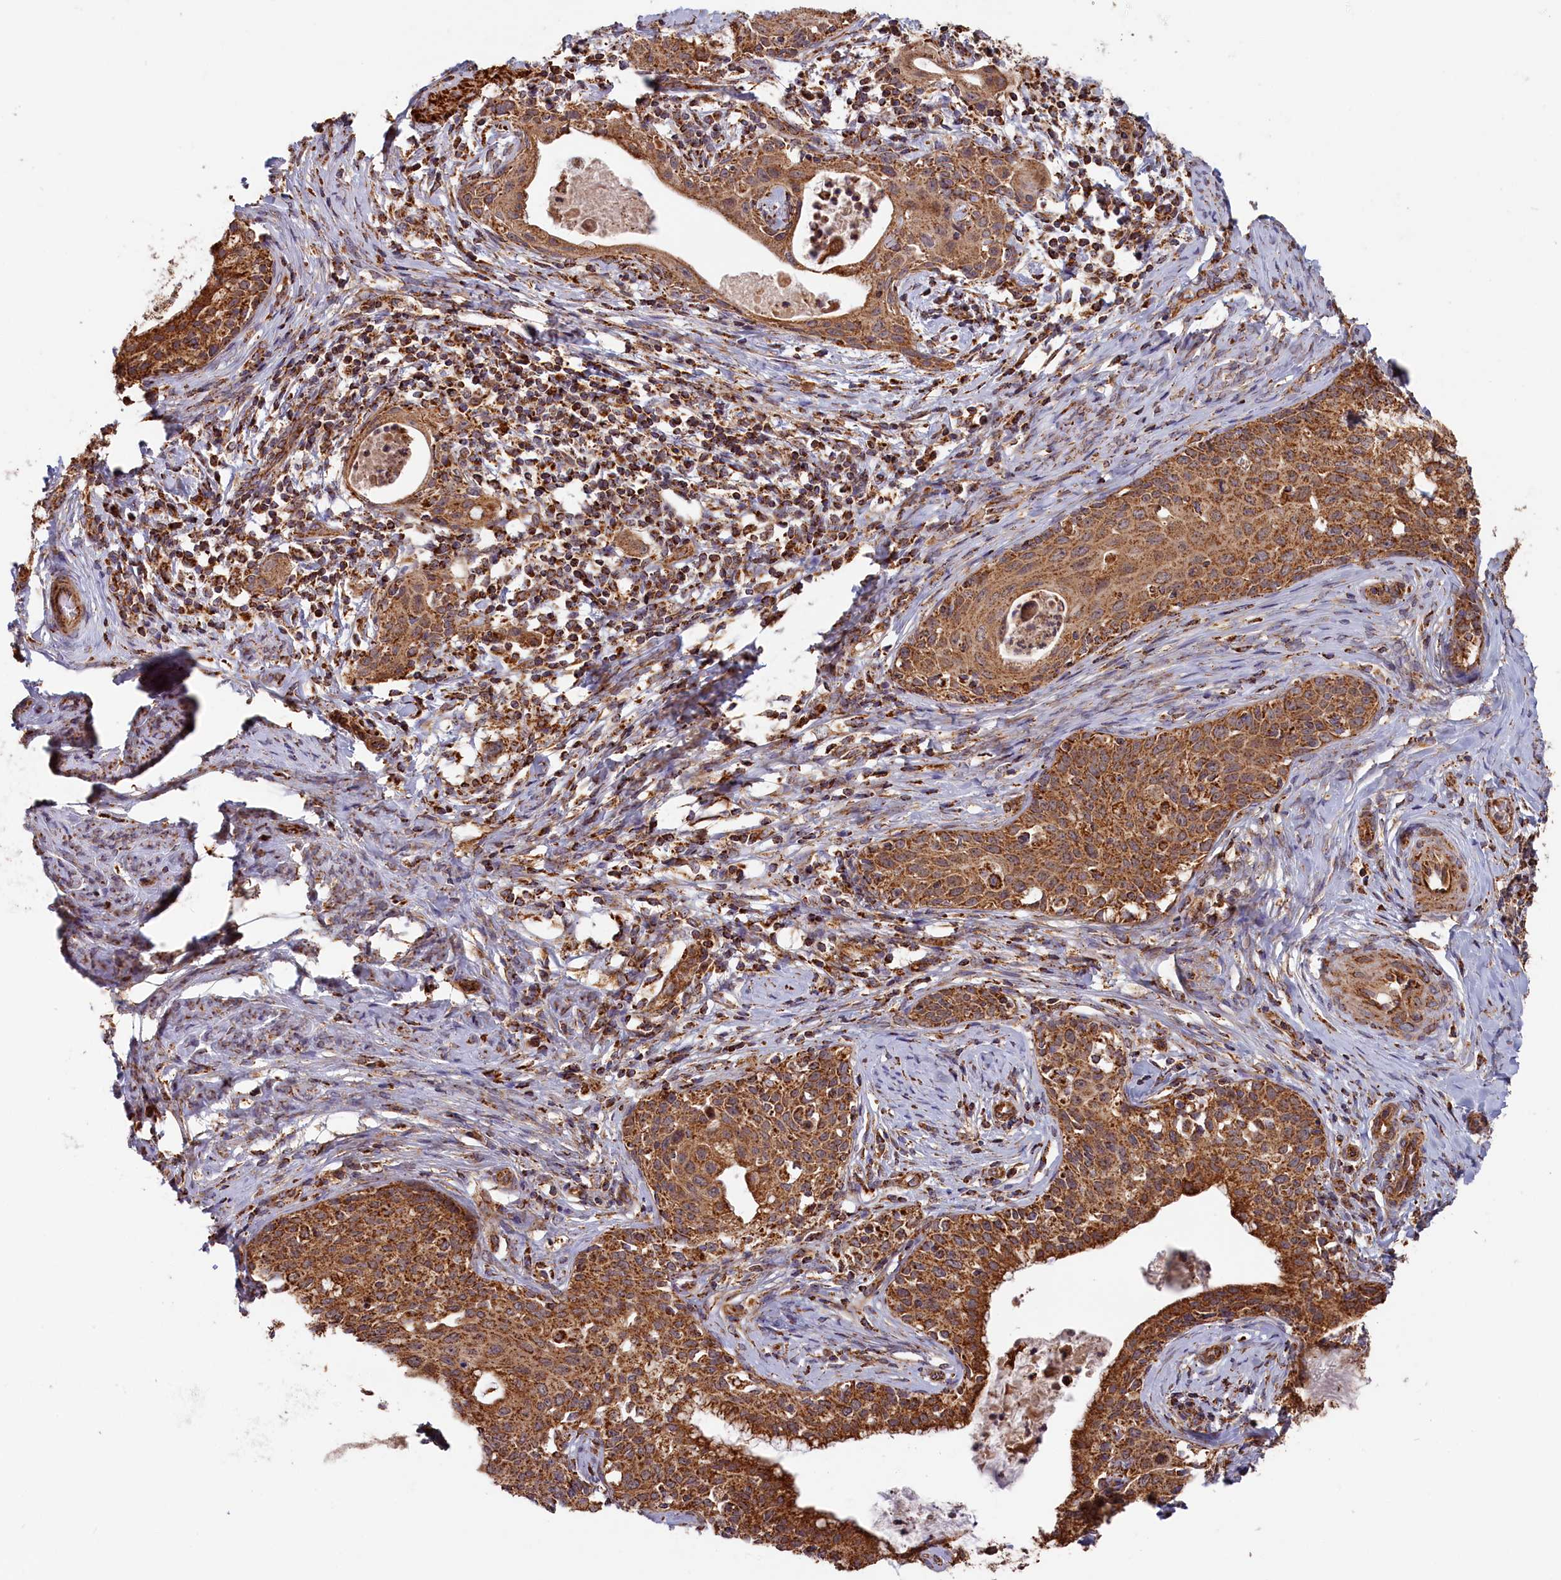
{"staining": {"intensity": "strong", "quantity": ">75%", "location": "cytoplasmic/membranous"}, "tissue": "cervical cancer", "cell_type": "Tumor cells", "image_type": "cancer", "snomed": [{"axis": "morphology", "description": "Squamous cell carcinoma, NOS"}, {"axis": "morphology", "description": "Adenocarcinoma, NOS"}, {"axis": "topography", "description": "Cervix"}], "caption": "This is a photomicrograph of immunohistochemistry (IHC) staining of squamous cell carcinoma (cervical), which shows strong staining in the cytoplasmic/membranous of tumor cells.", "gene": "MACROD1", "patient": {"sex": "female", "age": 52}}